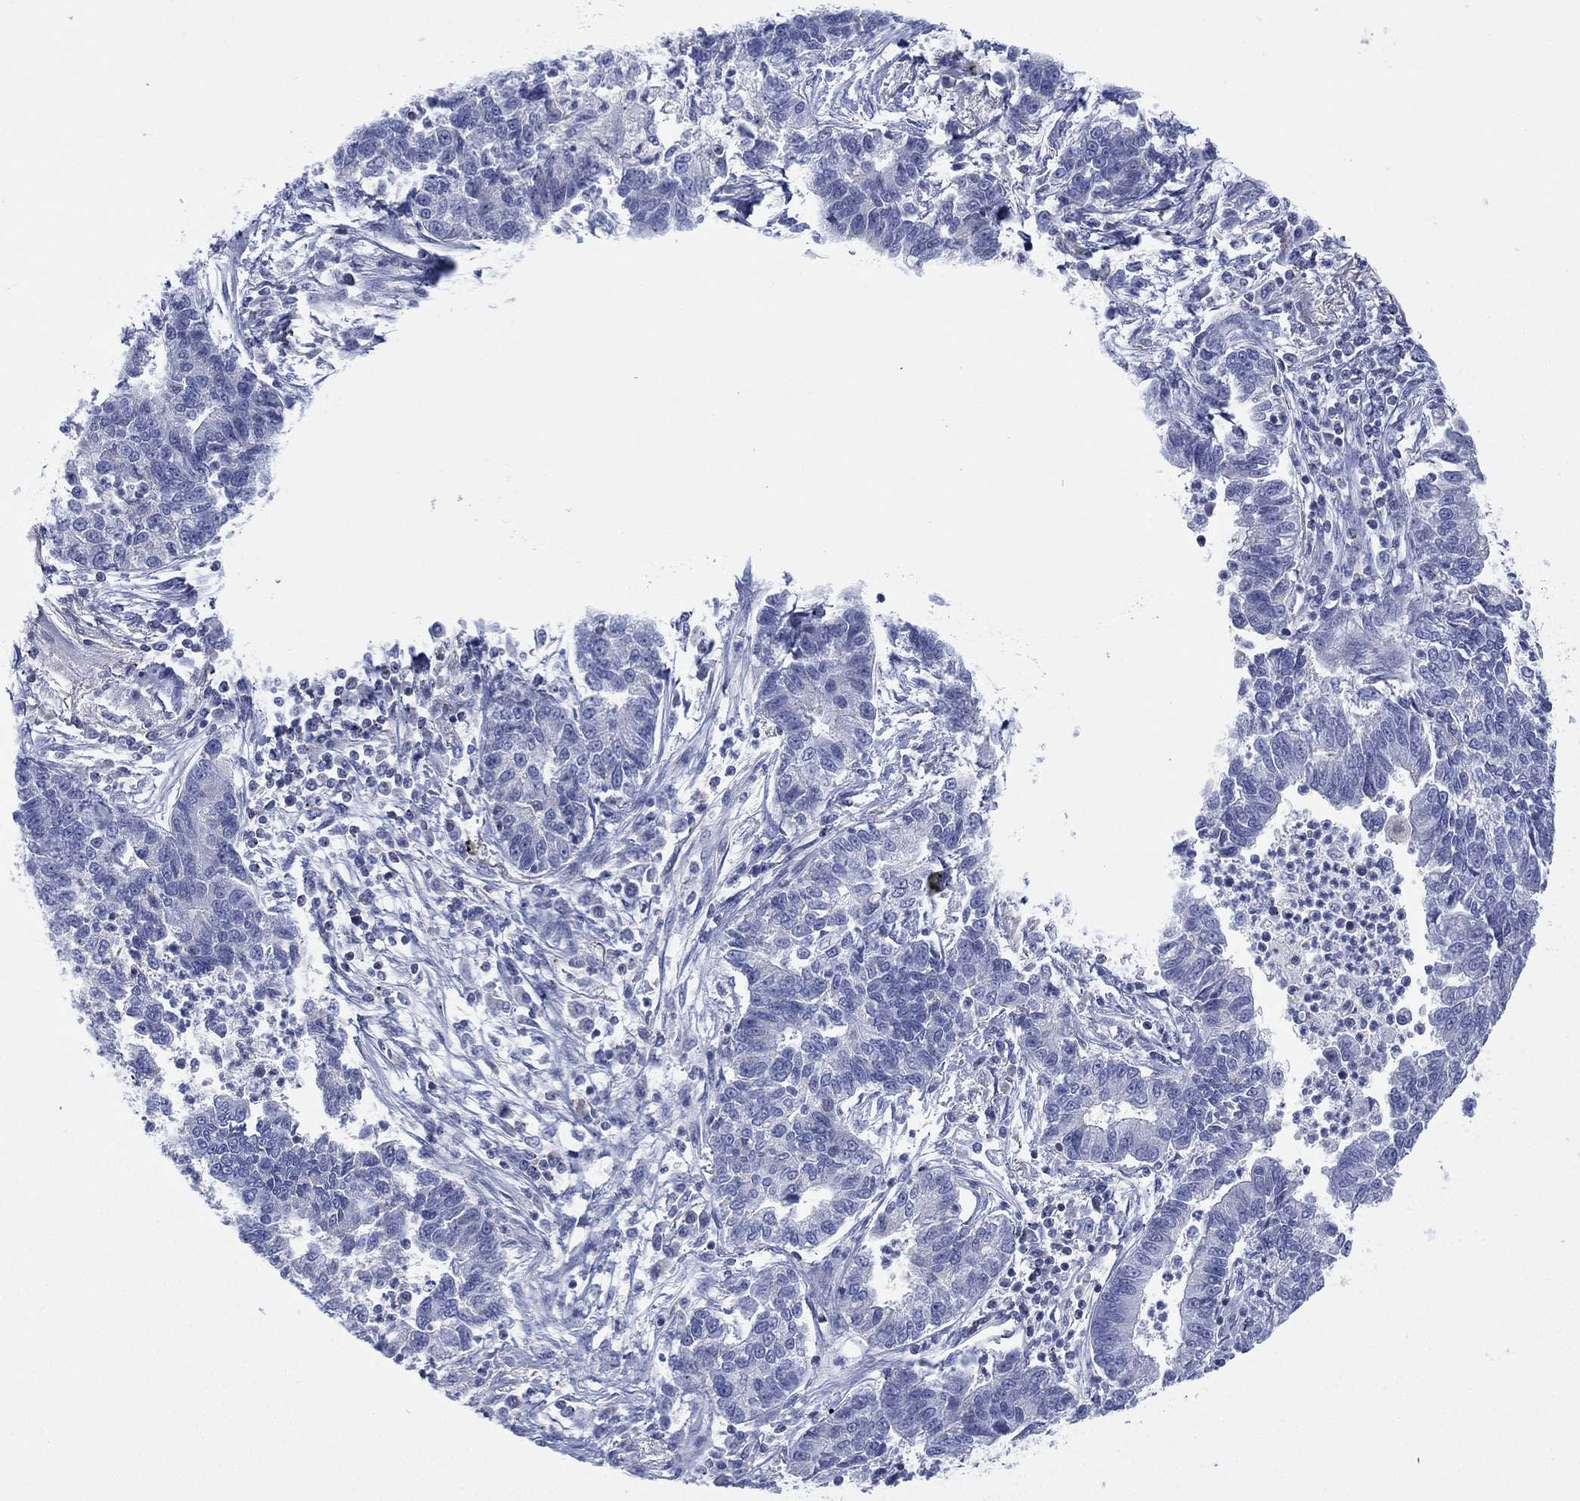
{"staining": {"intensity": "negative", "quantity": "none", "location": "none"}, "tissue": "lung cancer", "cell_type": "Tumor cells", "image_type": "cancer", "snomed": [{"axis": "morphology", "description": "Adenocarcinoma, NOS"}, {"axis": "topography", "description": "Lung"}], "caption": "Immunohistochemical staining of lung cancer displays no significant expression in tumor cells.", "gene": "SEPTIN1", "patient": {"sex": "female", "age": 57}}